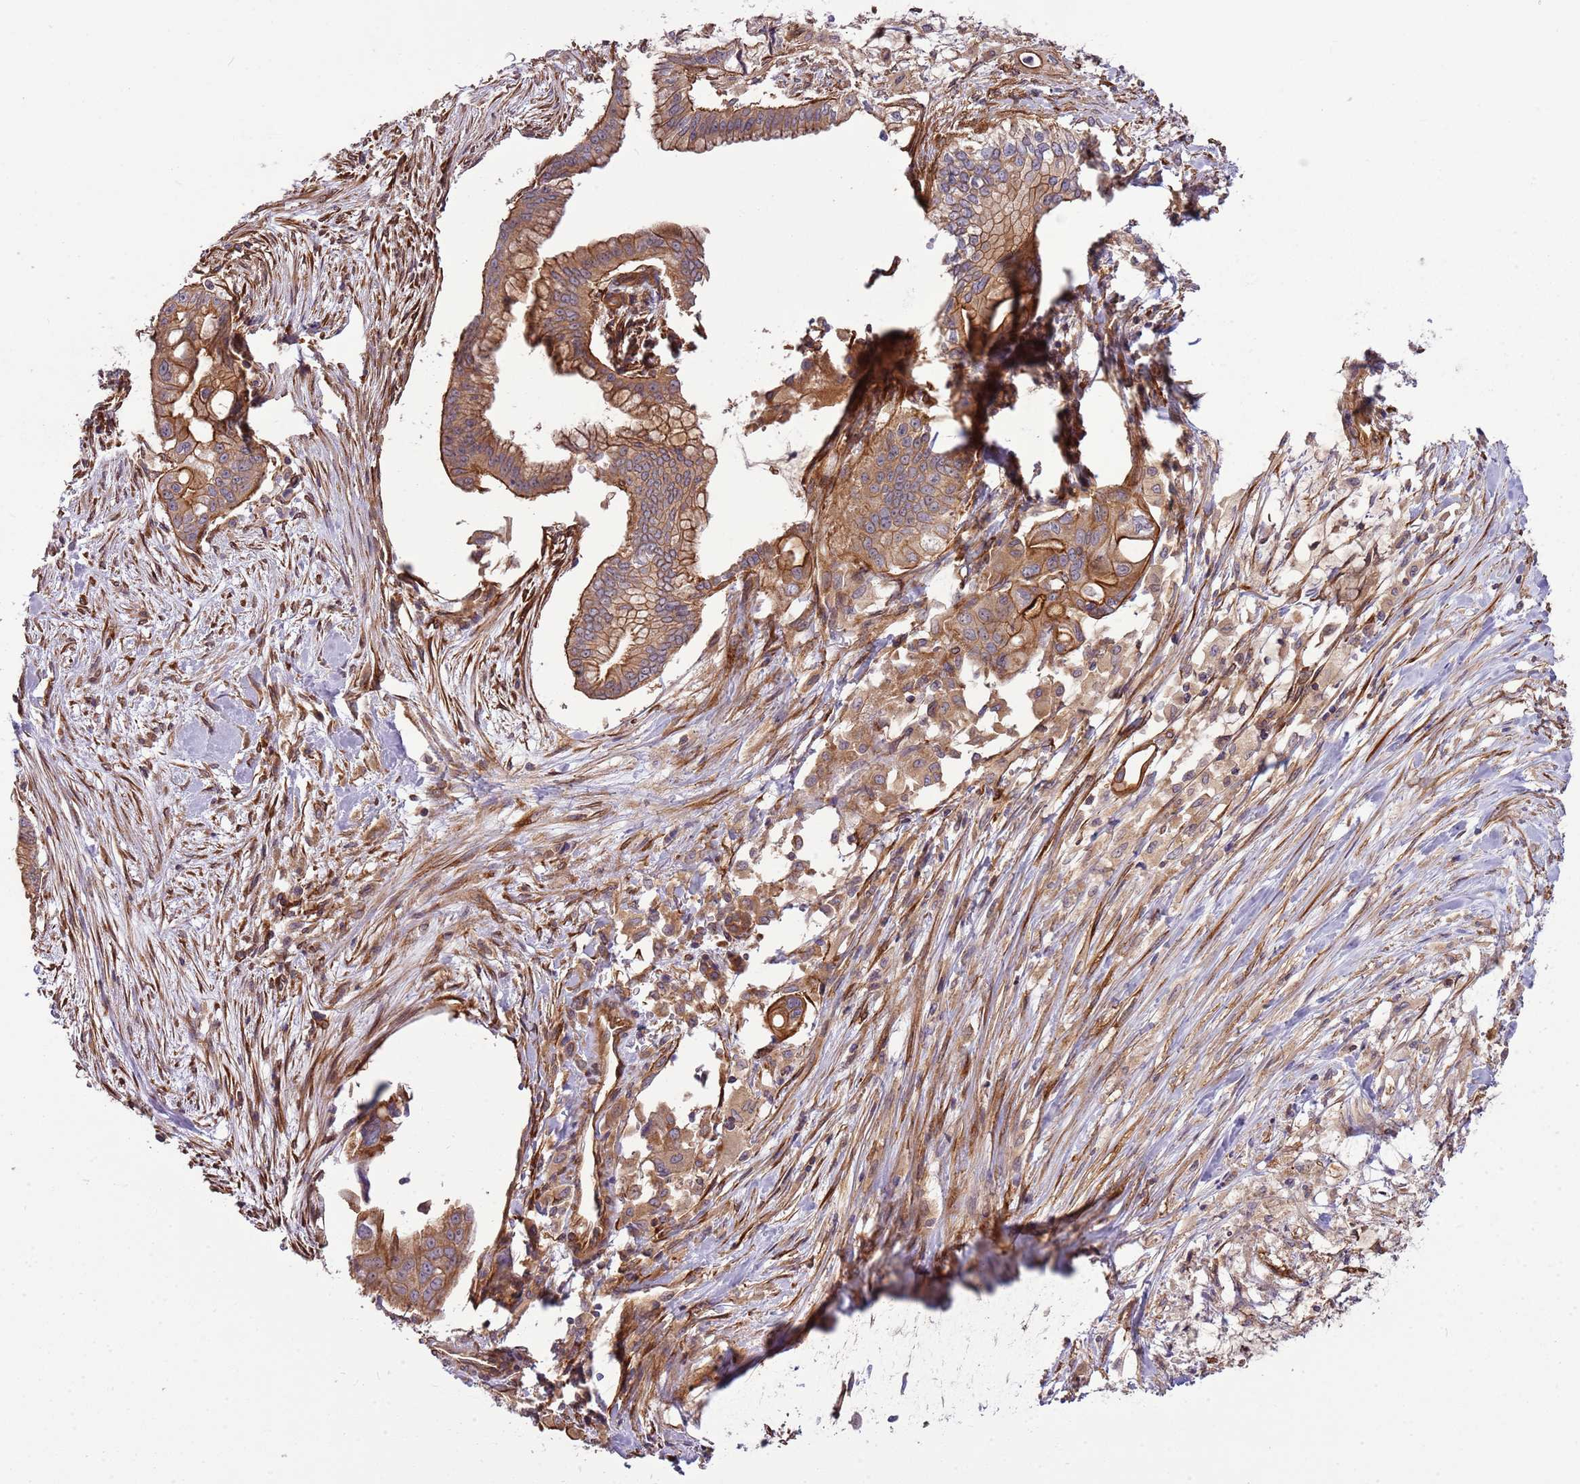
{"staining": {"intensity": "moderate", "quantity": ">75%", "location": "cytoplasmic/membranous"}, "tissue": "pancreatic cancer", "cell_type": "Tumor cells", "image_type": "cancer", "snomed": [{"axis": "morphology", "description": "Adenocarcinoma, NOS"}, {"axis": "topography", "description": "Pancreas"}], "caption": "Immunohistochemistry histopathology image of human pancreatic cancer (adenocarcinoma) stained for a protein (brown), which displays medium levels of moderate cytoplasmic/membranous positivity in about >75% of tumor cells.", "gene": "GNL1", "patient": {"sex": "male", "age": 46}}